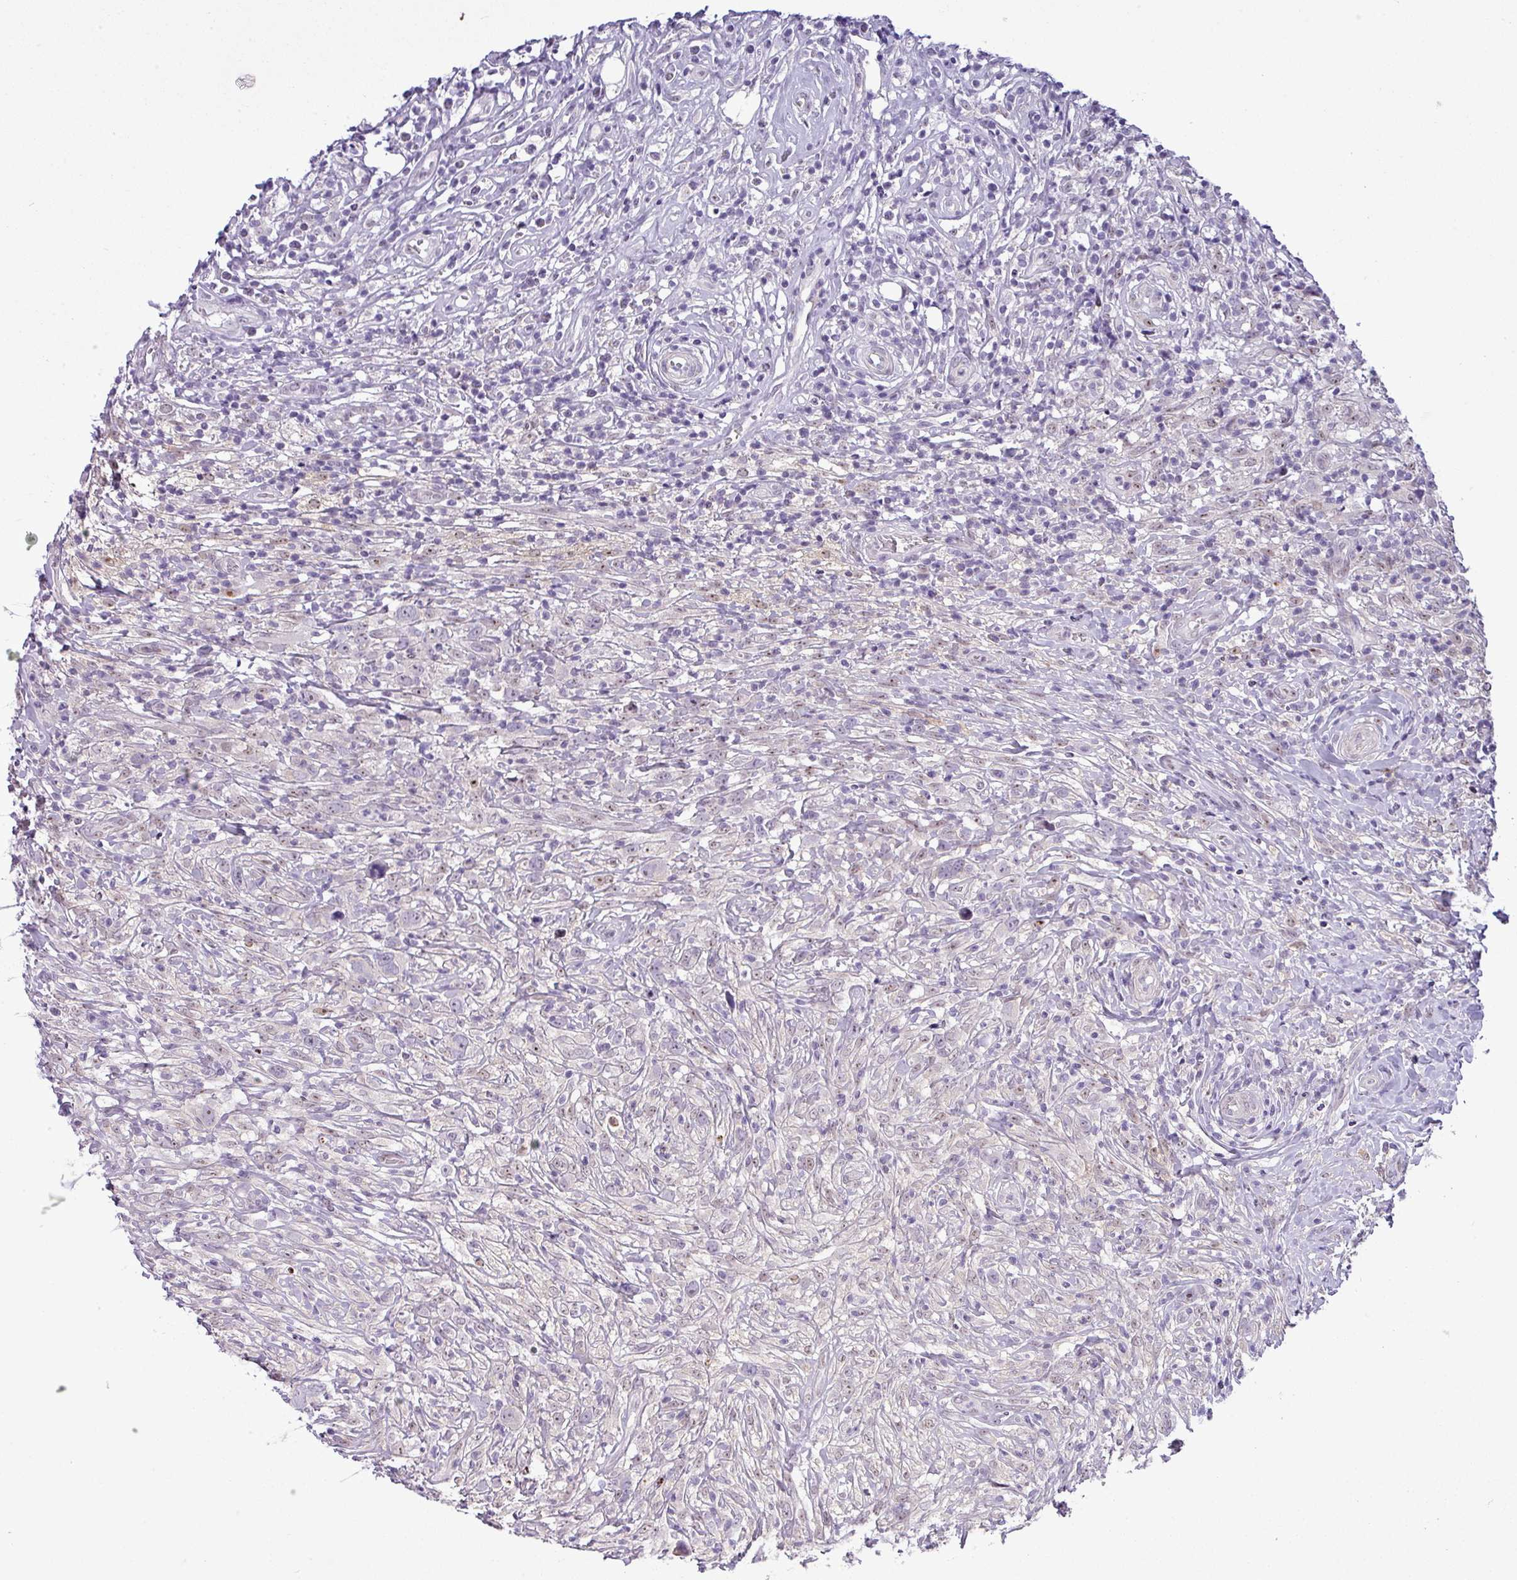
{"staining": {"intensity": "negative", "quantity": "none", "location": "none"}, "tissue": "lymphoma", "cell_type": "Tumor cells", "image_type": "cancer", "snomed": [{"axis": "morphology", "description": "Hodgkin's disease, NOS"}, {"axis": "topography", "description": "No Tissue"}], "caption": "Human lymphoma stained for a protein using immunohistochemistry displays no staining in tumor cells.", "gene": "MAK16", "patient": {"sex": "female", "age": 21}}